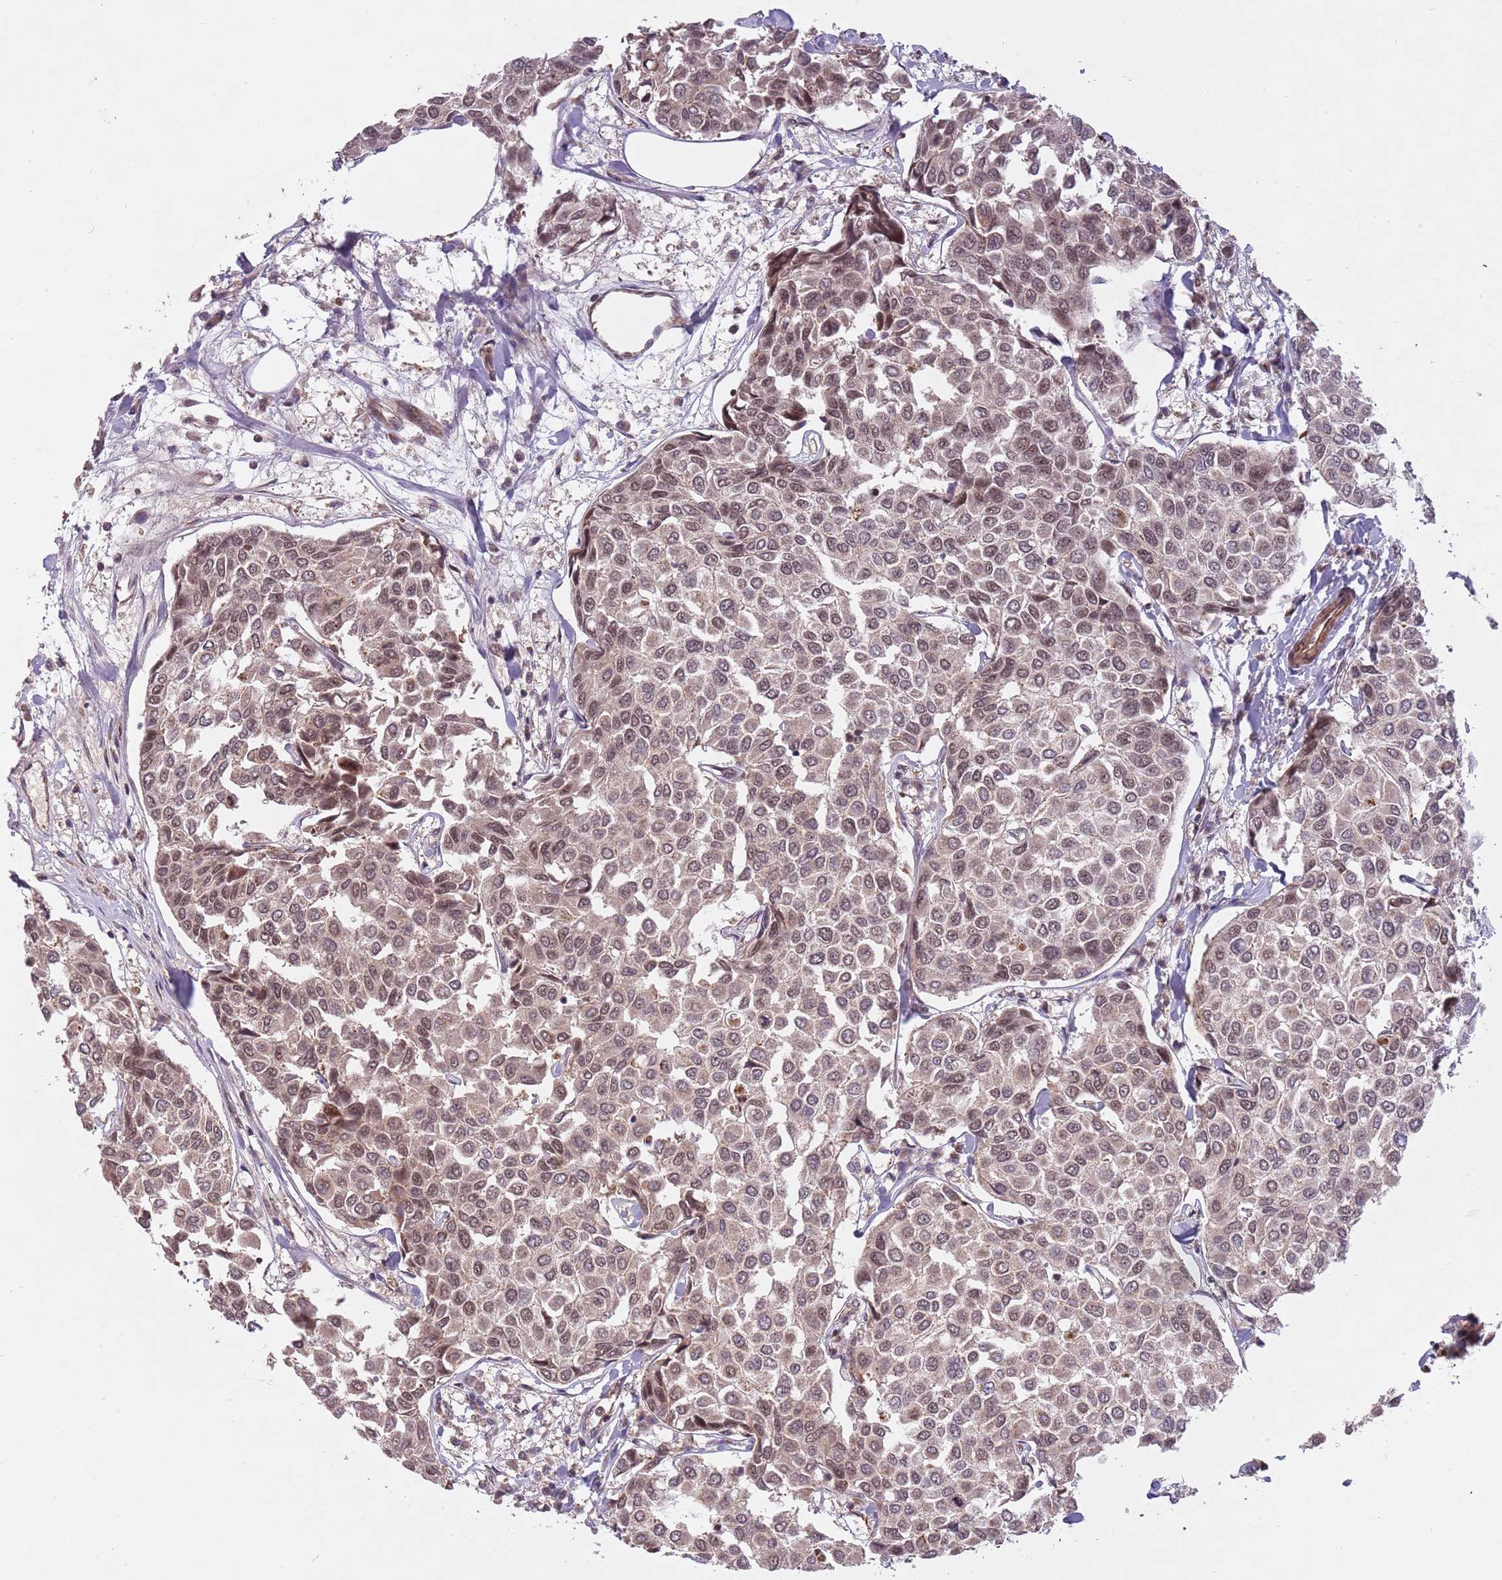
{"staining": {"intensity": "weak", "quantity": ">75%", "location": "cytoplasmic/membranous,nuclear"}, "tissue": "breast cancer", "cell_type": "Tumor cells", "image_type": "cancer", "snomed": [{"axis": "morphology", "description": "Duct carcinoma"}, {"axis": "topography", "description": "Breast"}], "caption": "There is low levels of weak cytoplasmic/membranous and nuclear staining in tumor cells of breast intraductal carcinoma, as demonstrated by immunohistochemical staining (brown color).", "gene": "SUDS3", "patient": {"sex": "female", "age": 55}}